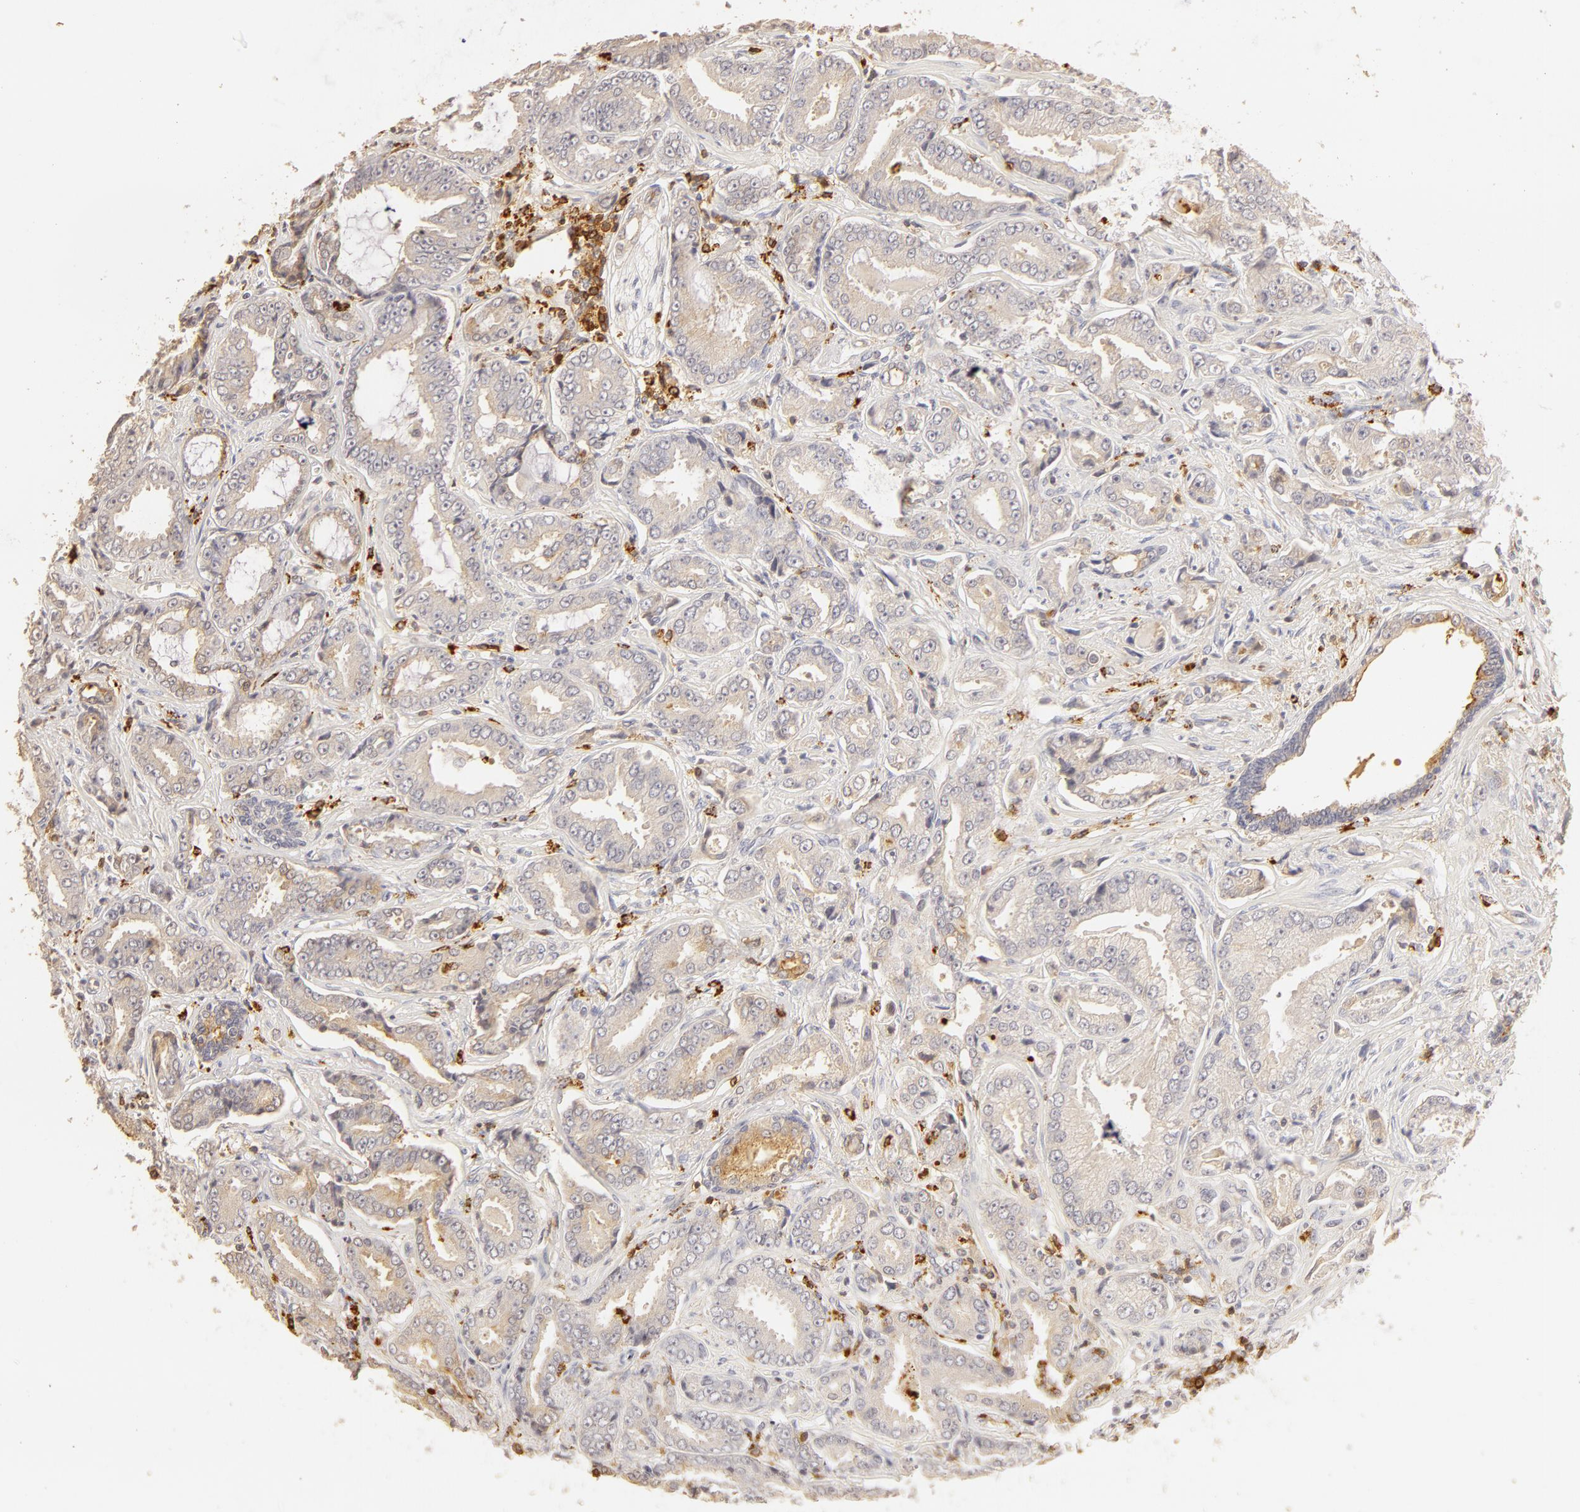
{"staining": {"intensity": "weak", "quantity": ">75%", "location": "cytoplasmic/membranous"}, "tissue": "prostate cancer", "cell_type": "Tumor cells", "image_type": "cancer", "snomed": [{"axis": "morphology", "description": "Adenocarcinoma, Low grade"}, {"axis": "topography", "description": "Prostate"}], "caption": "Weak cytoplasmic/membranous expression is seen in approximately >75% of tumor cells in adenocarcinoma (low-grade) (prostate).", "gene": "C1R", "patient": {"sex": "male", "age": 65}}